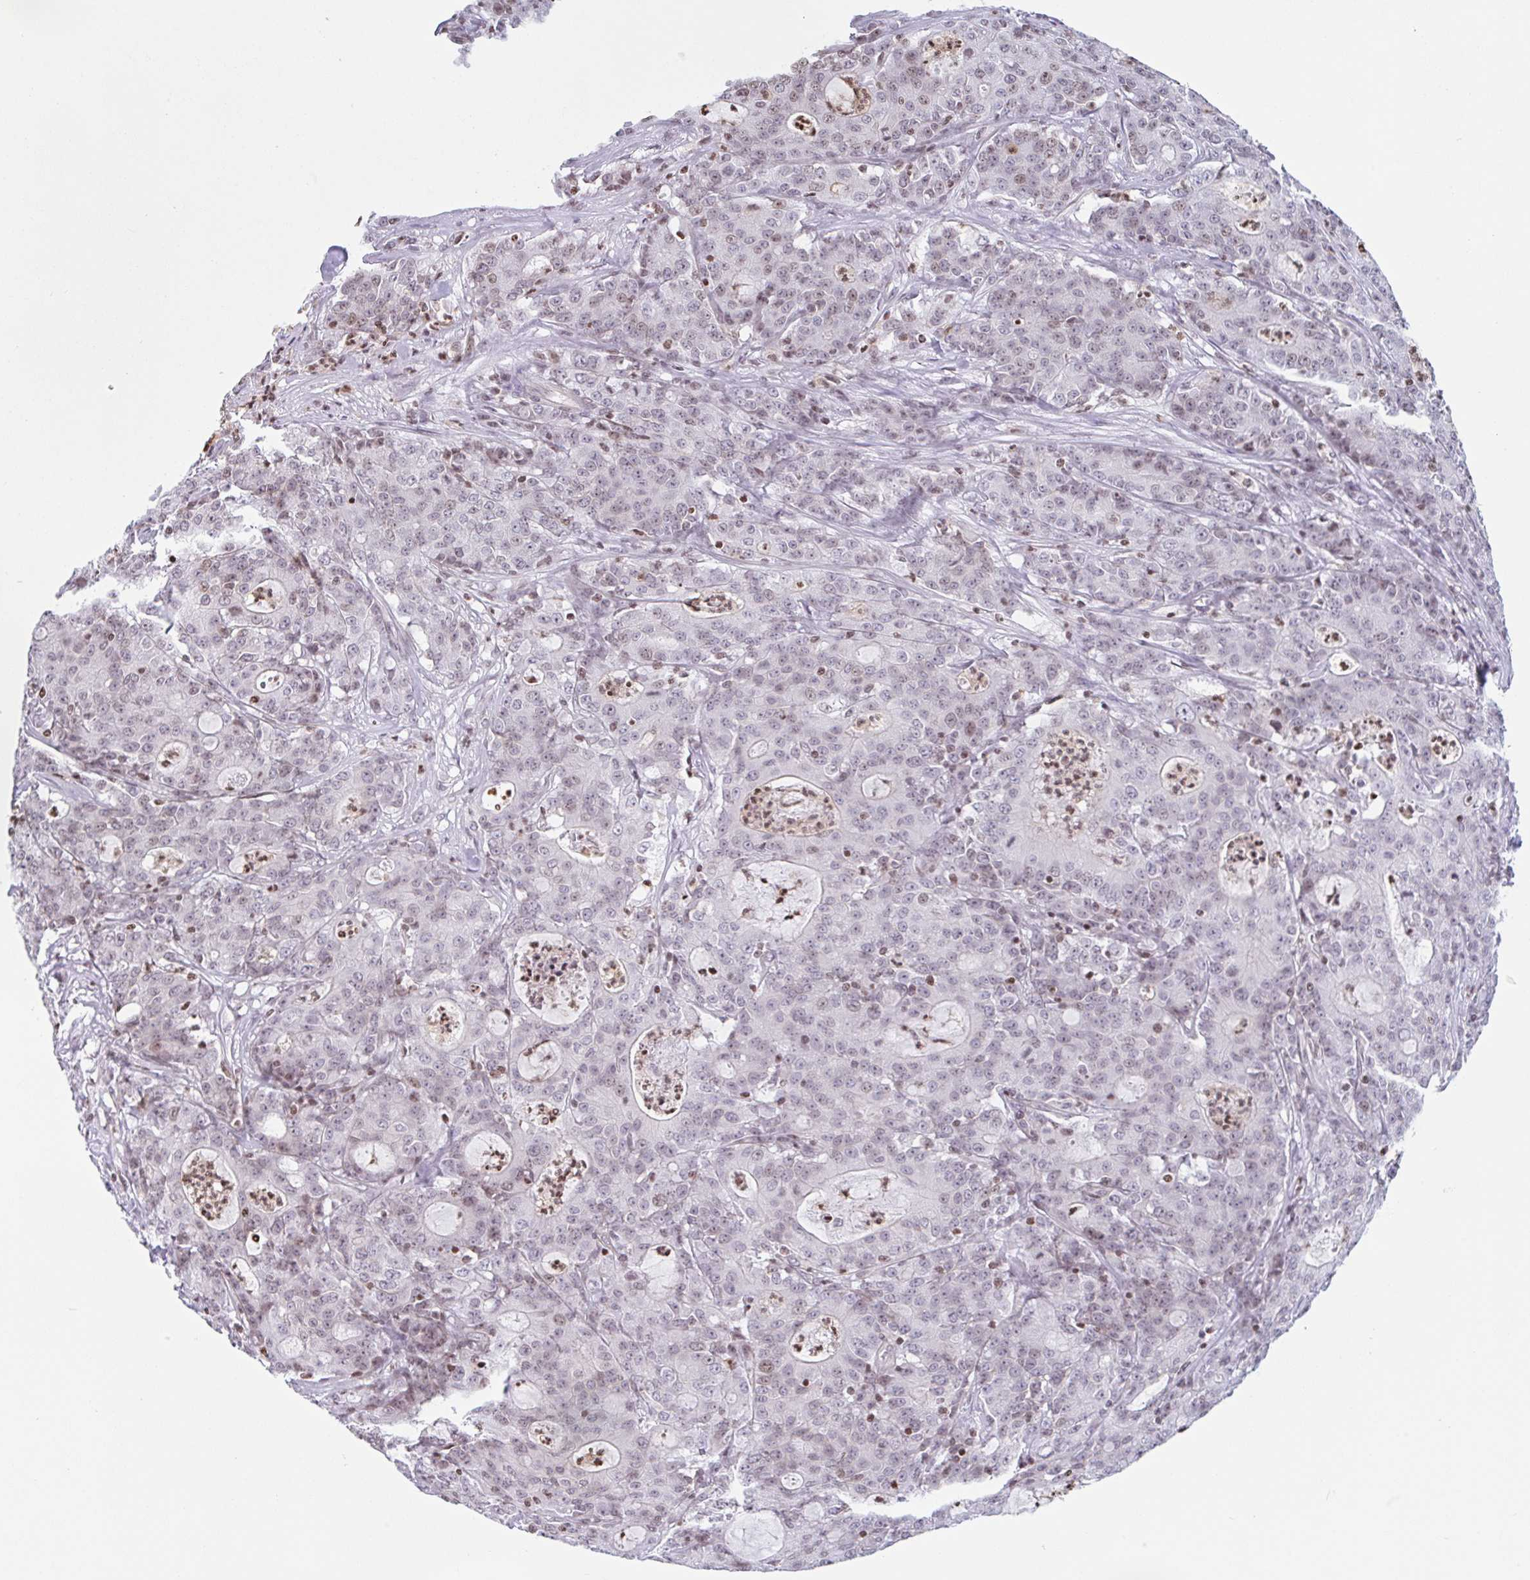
{"staining": {"intensity": "weak", "quantity": "25%-75%", "location": "nuclear"}, "tissue": "colorectal cancer", "cell_type": "Tumor cells", "image_type": "cancer", "snomed": [{"axis": "morphology", "description": "Adenocarcinoma, NOS"}, {"axis": "topography", "description": "Colon"}], "caption": "This is an image of IHC staining of colorectal cancer, which shows weak positivity in the nuclear of tumor cells.", "gene": "NOL6", "patient": {"sex": "male", "age": 83}}